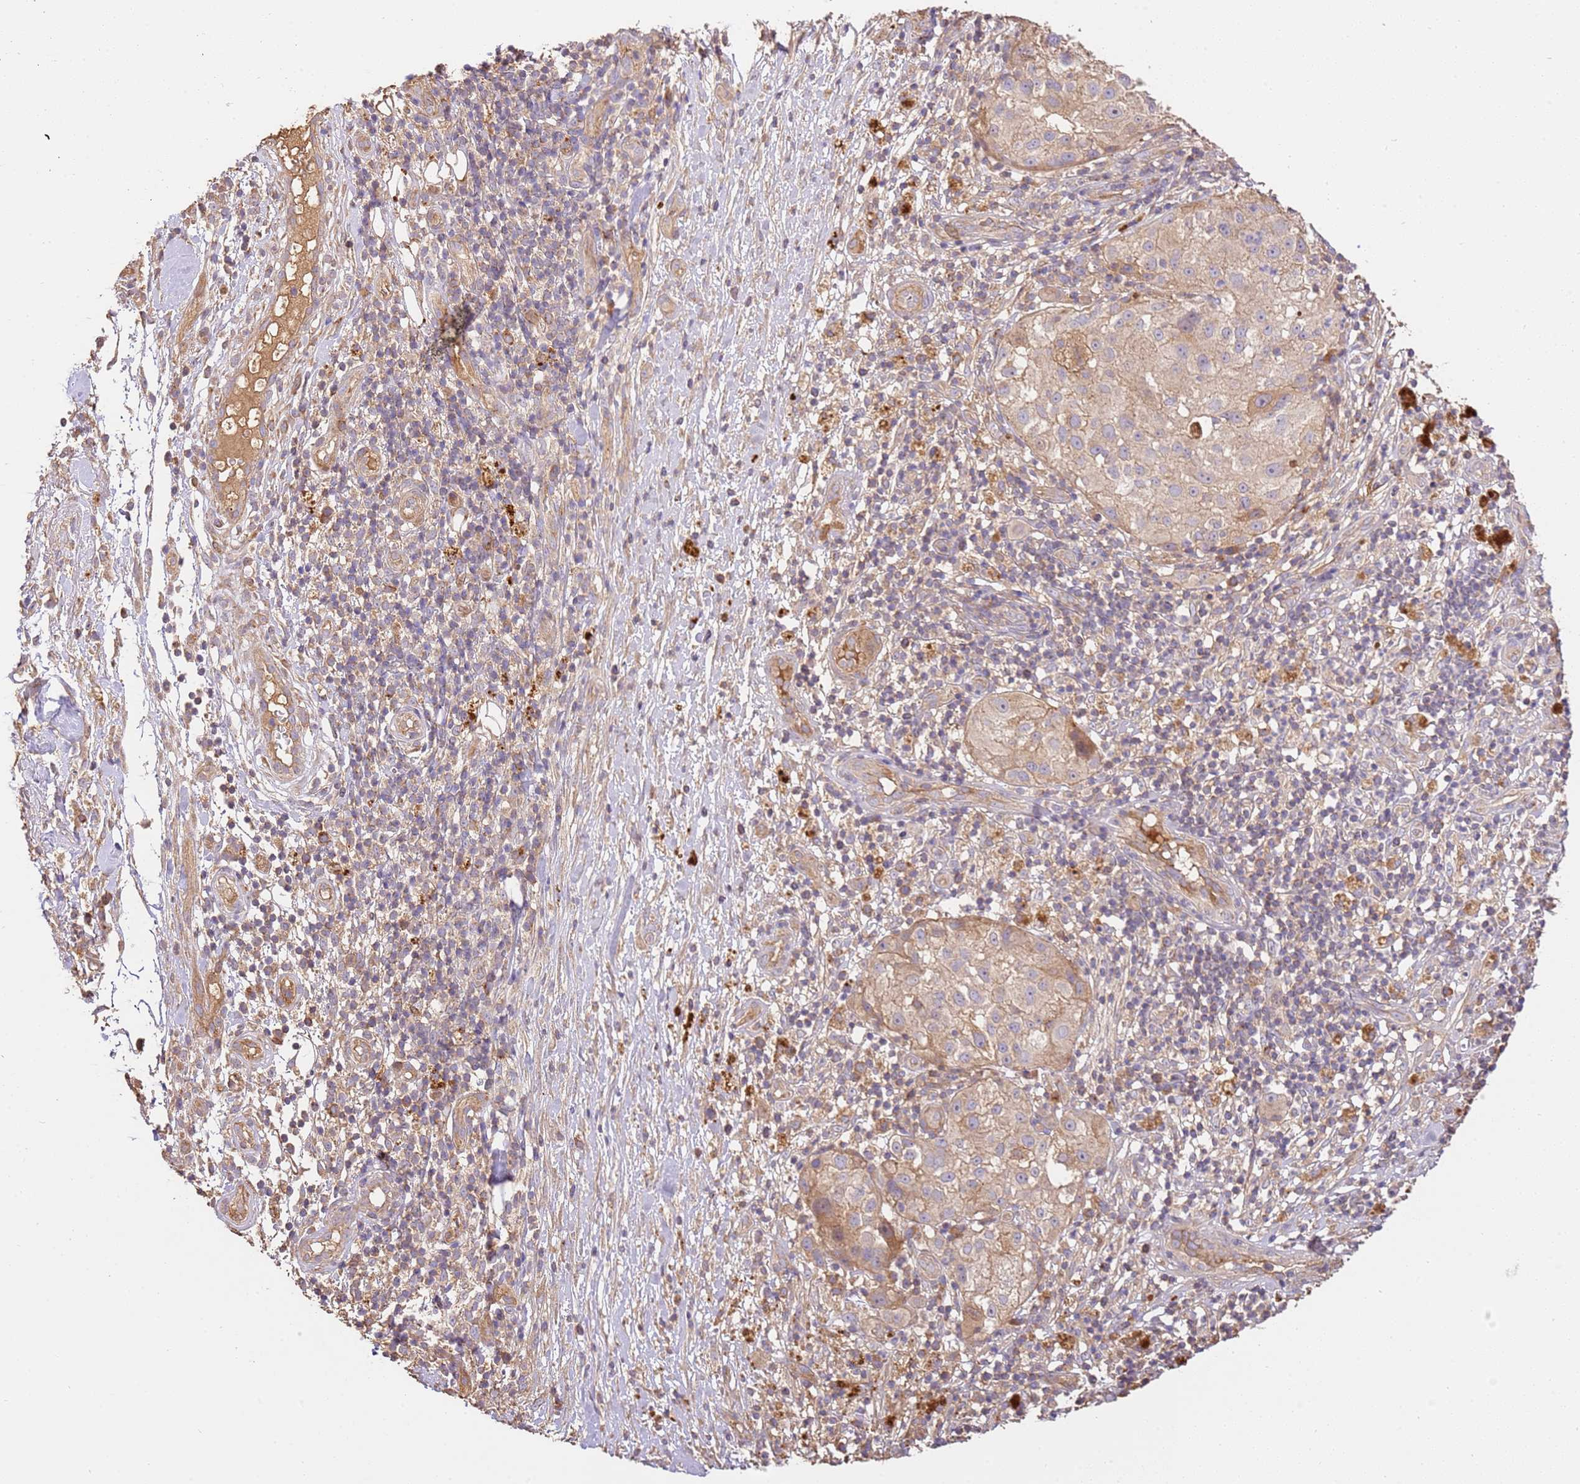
{"staining": {"intensity": "weak", "quantity": "25%-75%", "location": "cytoplasmic/membranous"}, "tissue": "melanoma", "cell_type": "Tumor cells", "image_type": "cancer", "snomed": [{"axis": "morphology", "description": "Normal morphology"}, {"axis": "morphology", "description": "Malignant melanoma, NOS"}, {"axis": "topography", "description": "Skin"}], "caption": "A brown stain labels weak cytoplasmic/membranous expression of a protein in malignant melanoma tumor cells.", "gene": "CEP55", "patient": {"sex": "female", "age": 72}}